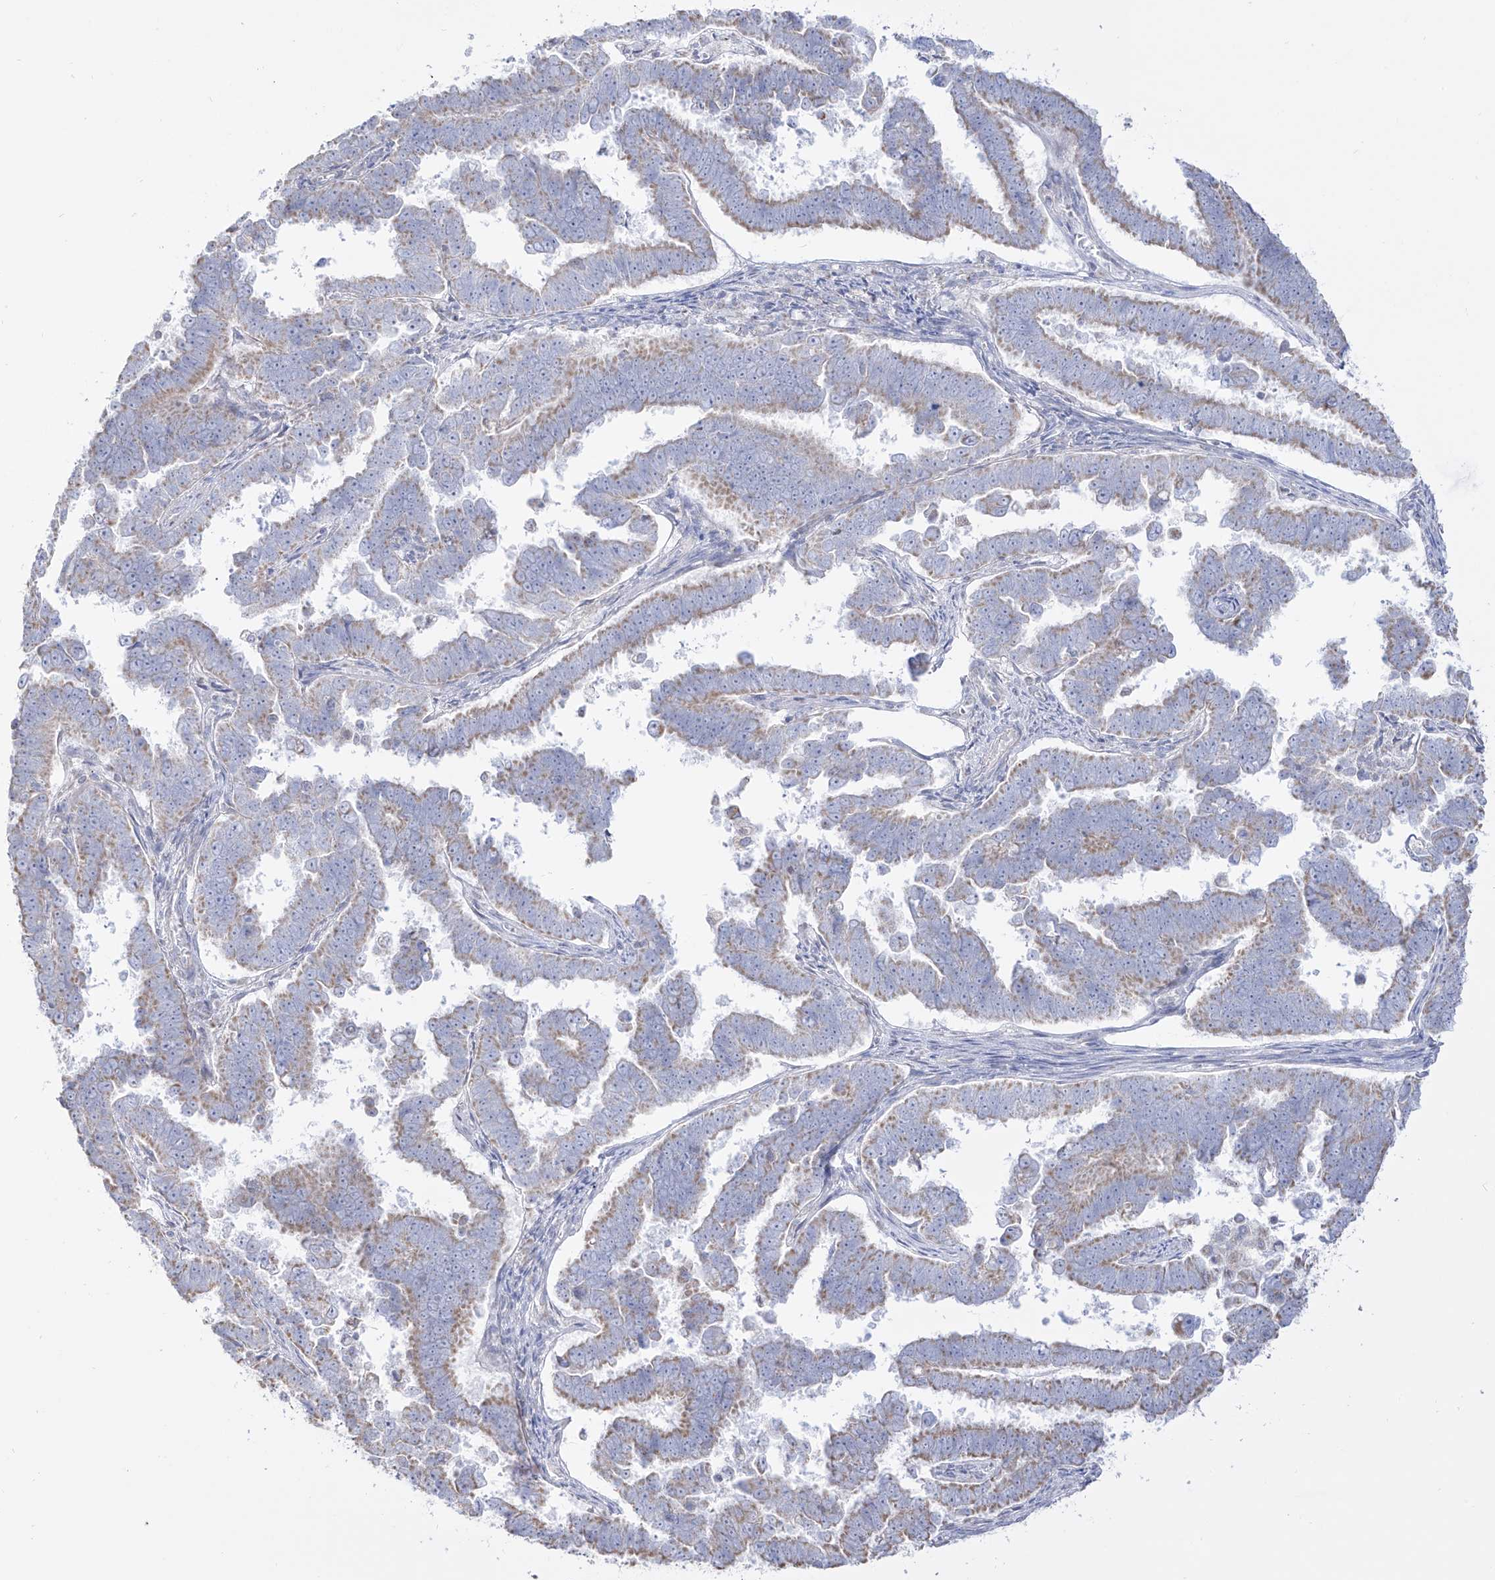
{"staining": {"intensity": "weak", "quantity": "<25%", "location": "cytoplasmic/membranous"}, "tissue": "endometrial cancer", "cell_type": "Tumor cells", "image_type": "cancer", "snomed": [{"axis": "morphology", "description": "Adenocarcinoma, NOS"}, {"axis": "topography", "description": "Endometrium"}], "caption": "Endometrial adenocarcinoma was stained to show a protein in brown. There is no significant positivity in tumor cells.", "gene": "RCHY1", "patient": {"sex": "female", "age": 75}}